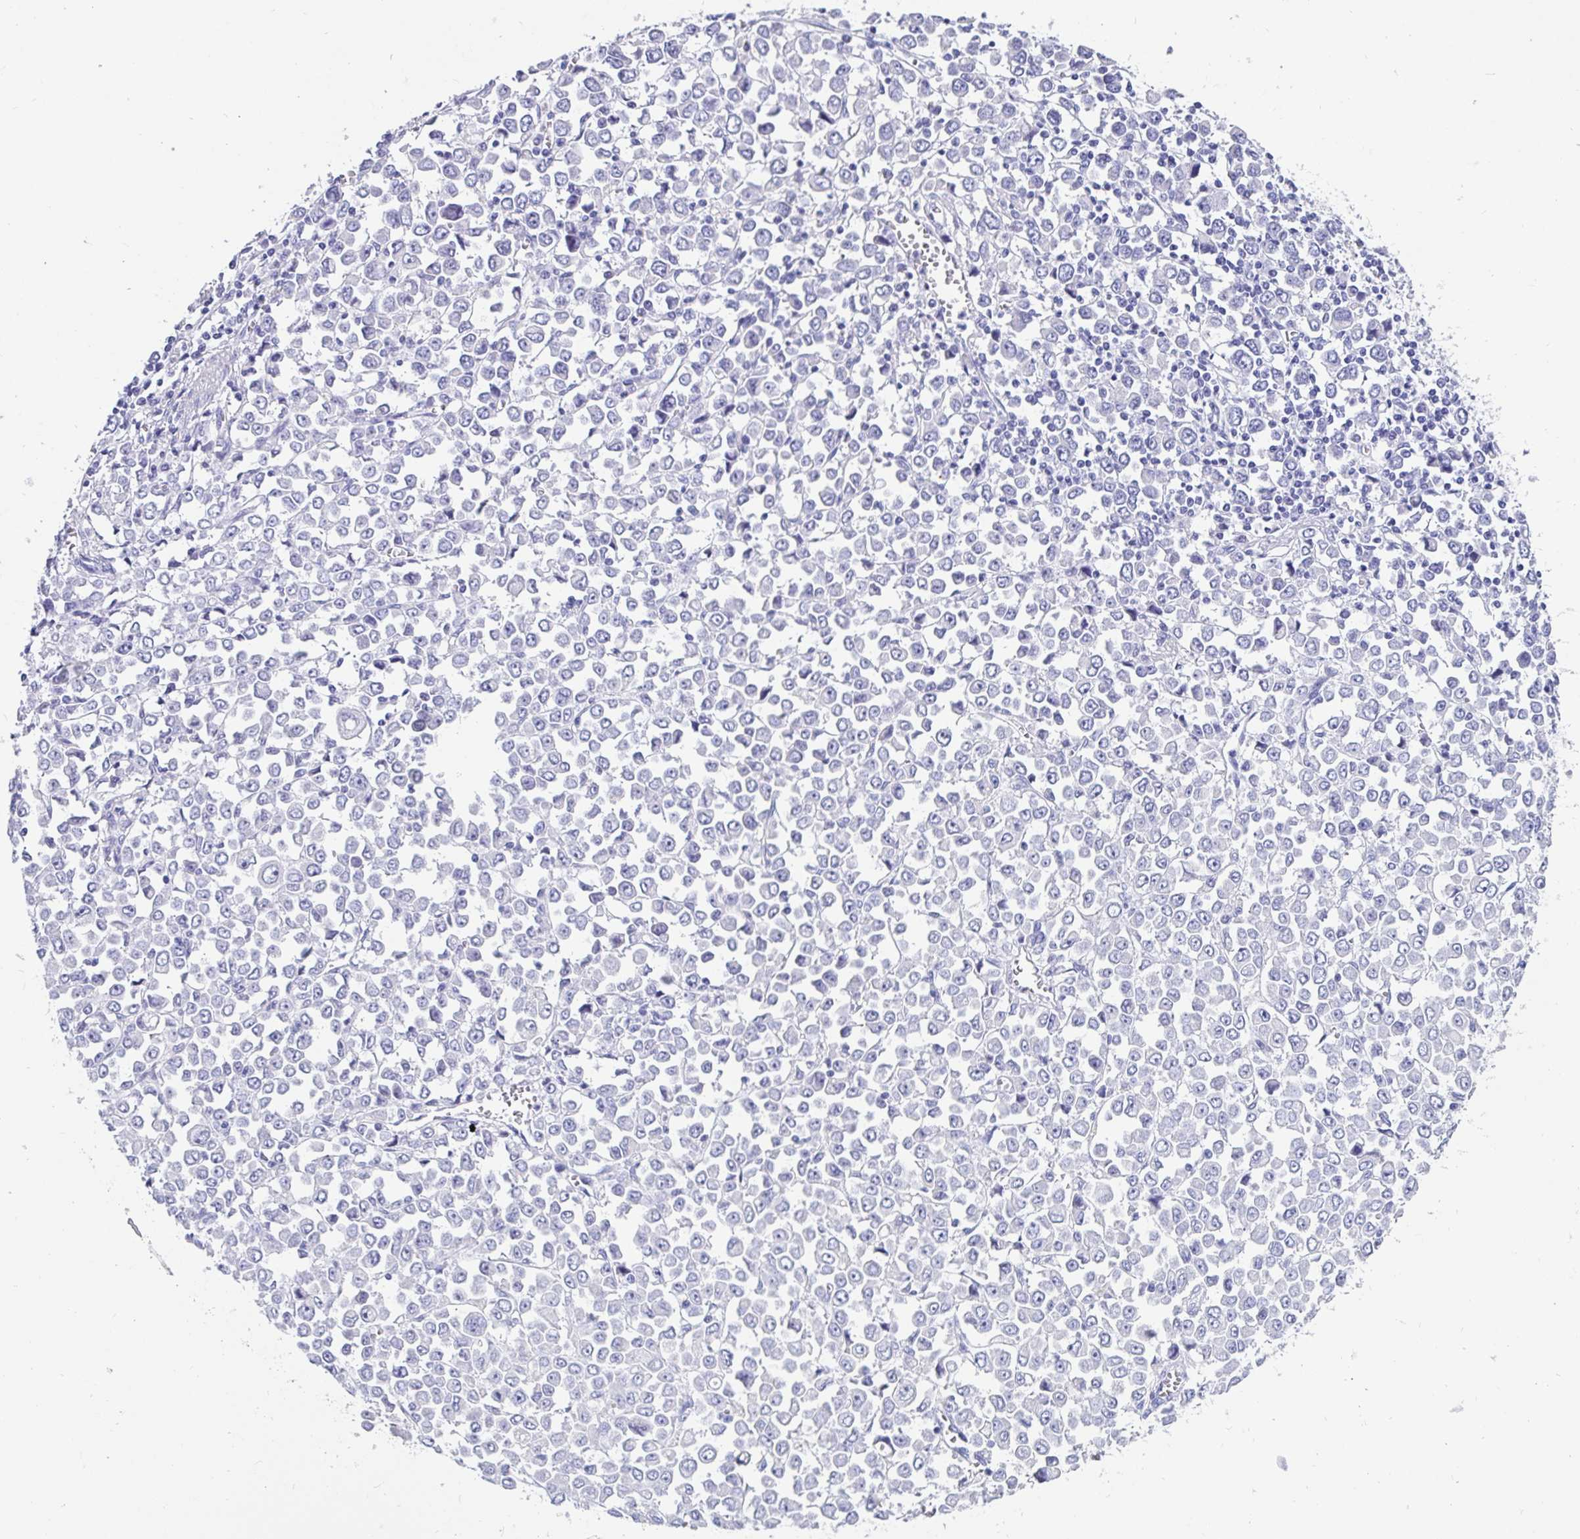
{"staining": {"intensity": "negative", "quantity": "none", "location": "none"}, "tissue": "stomach cancer", "cell_type": "Tumor cells", "image_type": "cancer", "snomed": [{"axis": "morphology", "description": "Adenocarcinoma, NOS"}, {"axis": "topography", "description": "Stomach, upper"}], "caption": "This is a micrograph of IHC staining of stomach adenocarcinoma, which shows no positivity in tumor cells. (DAB (3,3'-diaminobenzidine) immunohistochemistry with hematoxylin counter stain).", "gene": "ZPBP2", "patient": {"sex": "male", "age": 70}}